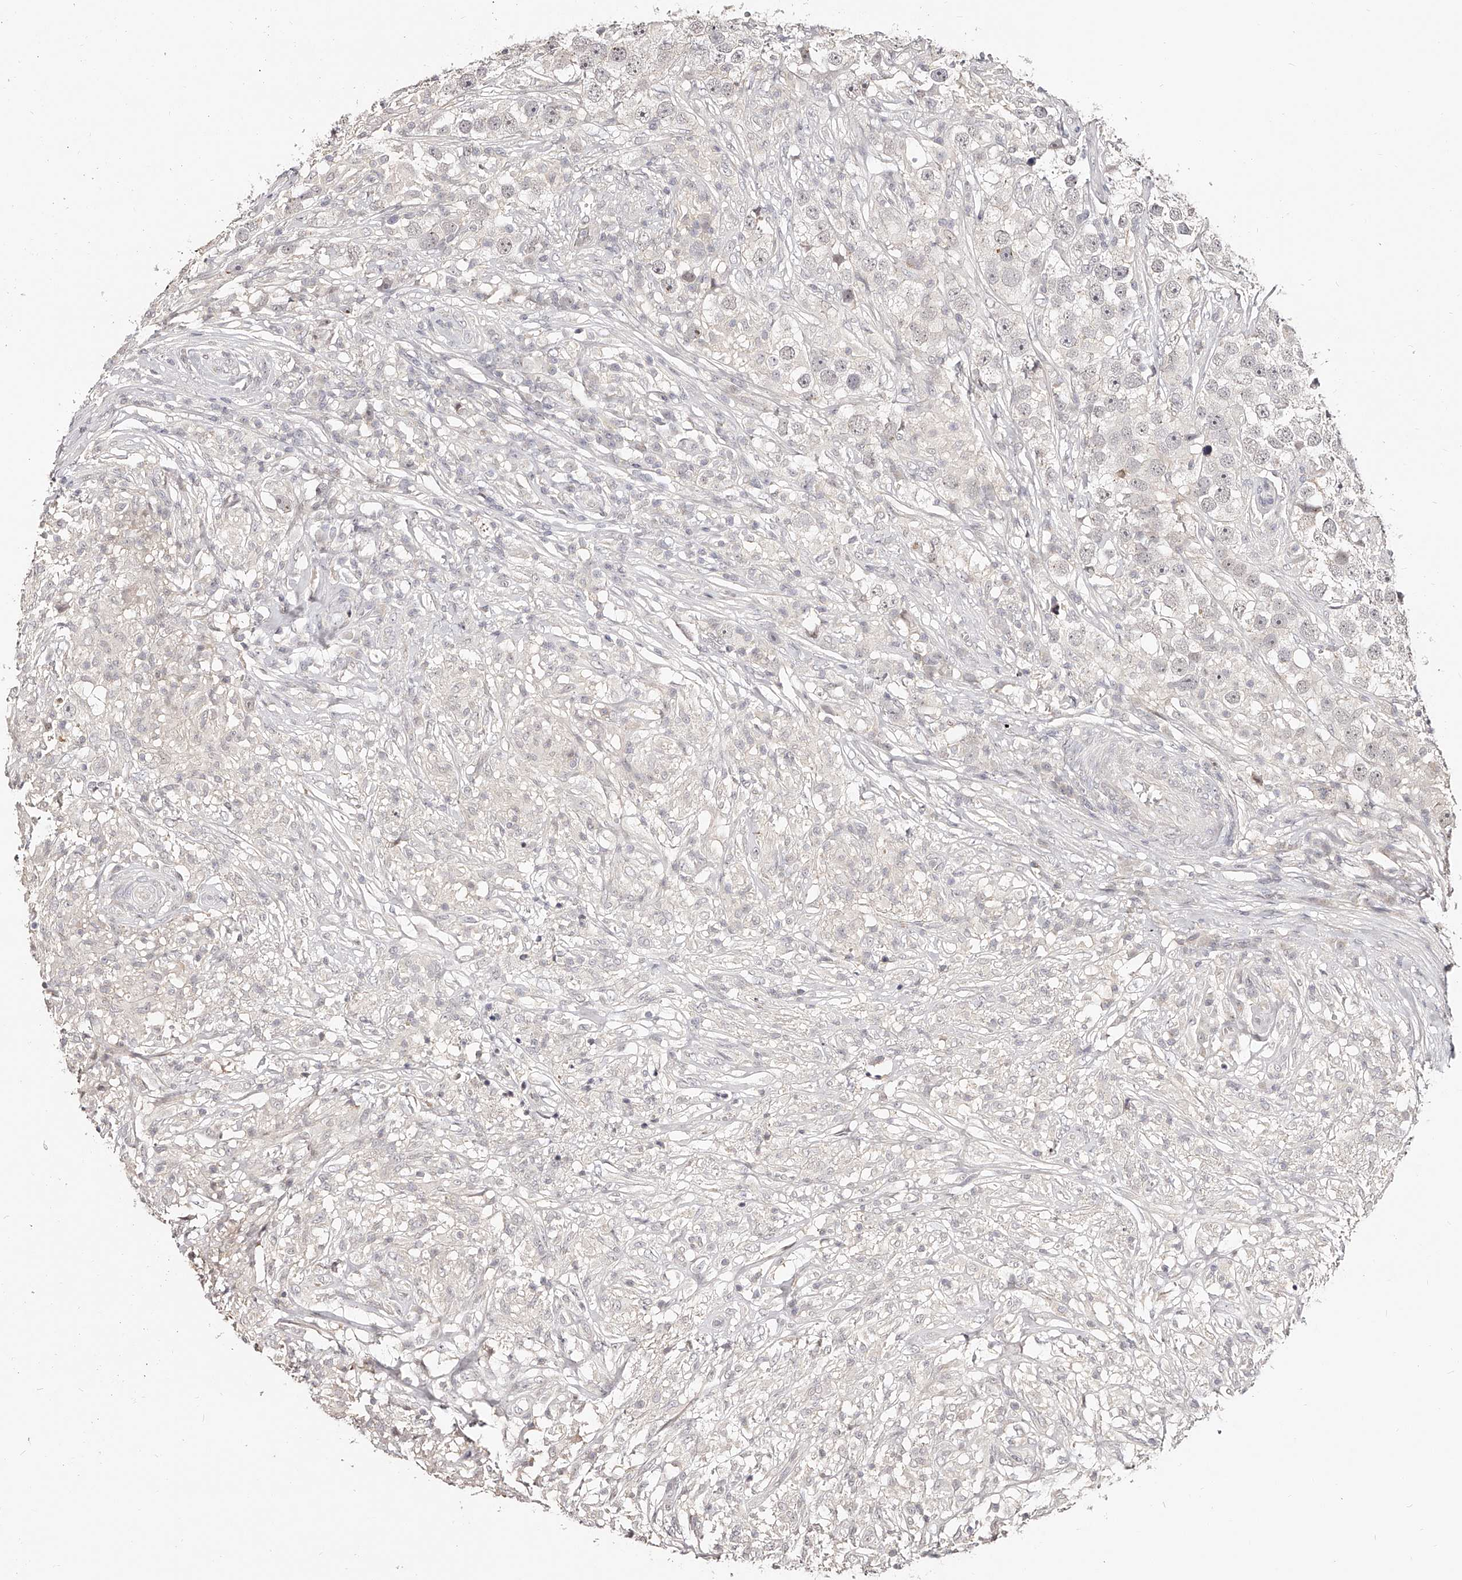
{"staining": {"intensity": "negative", "quantity": "none", "location": "none"}, "tissue": "testis cancer", "cell_type": "Tumor cells", "image_type": "cancer", "snomed": [{"axis": "morphology", "description": "Seminoma, NOS"}, {"axis": "topography", "description": "Testis"}], "caption": "Testis cancer was stained to show a protein in brown. There is no significant positivity in tumor cells. (Brightfield microscopy of DAB (3,3'-diaminobenzidine) immunohistochemistry at high magnification).", "gene": "ZNF789", "patient": {"sex": "male", "age": 49}}